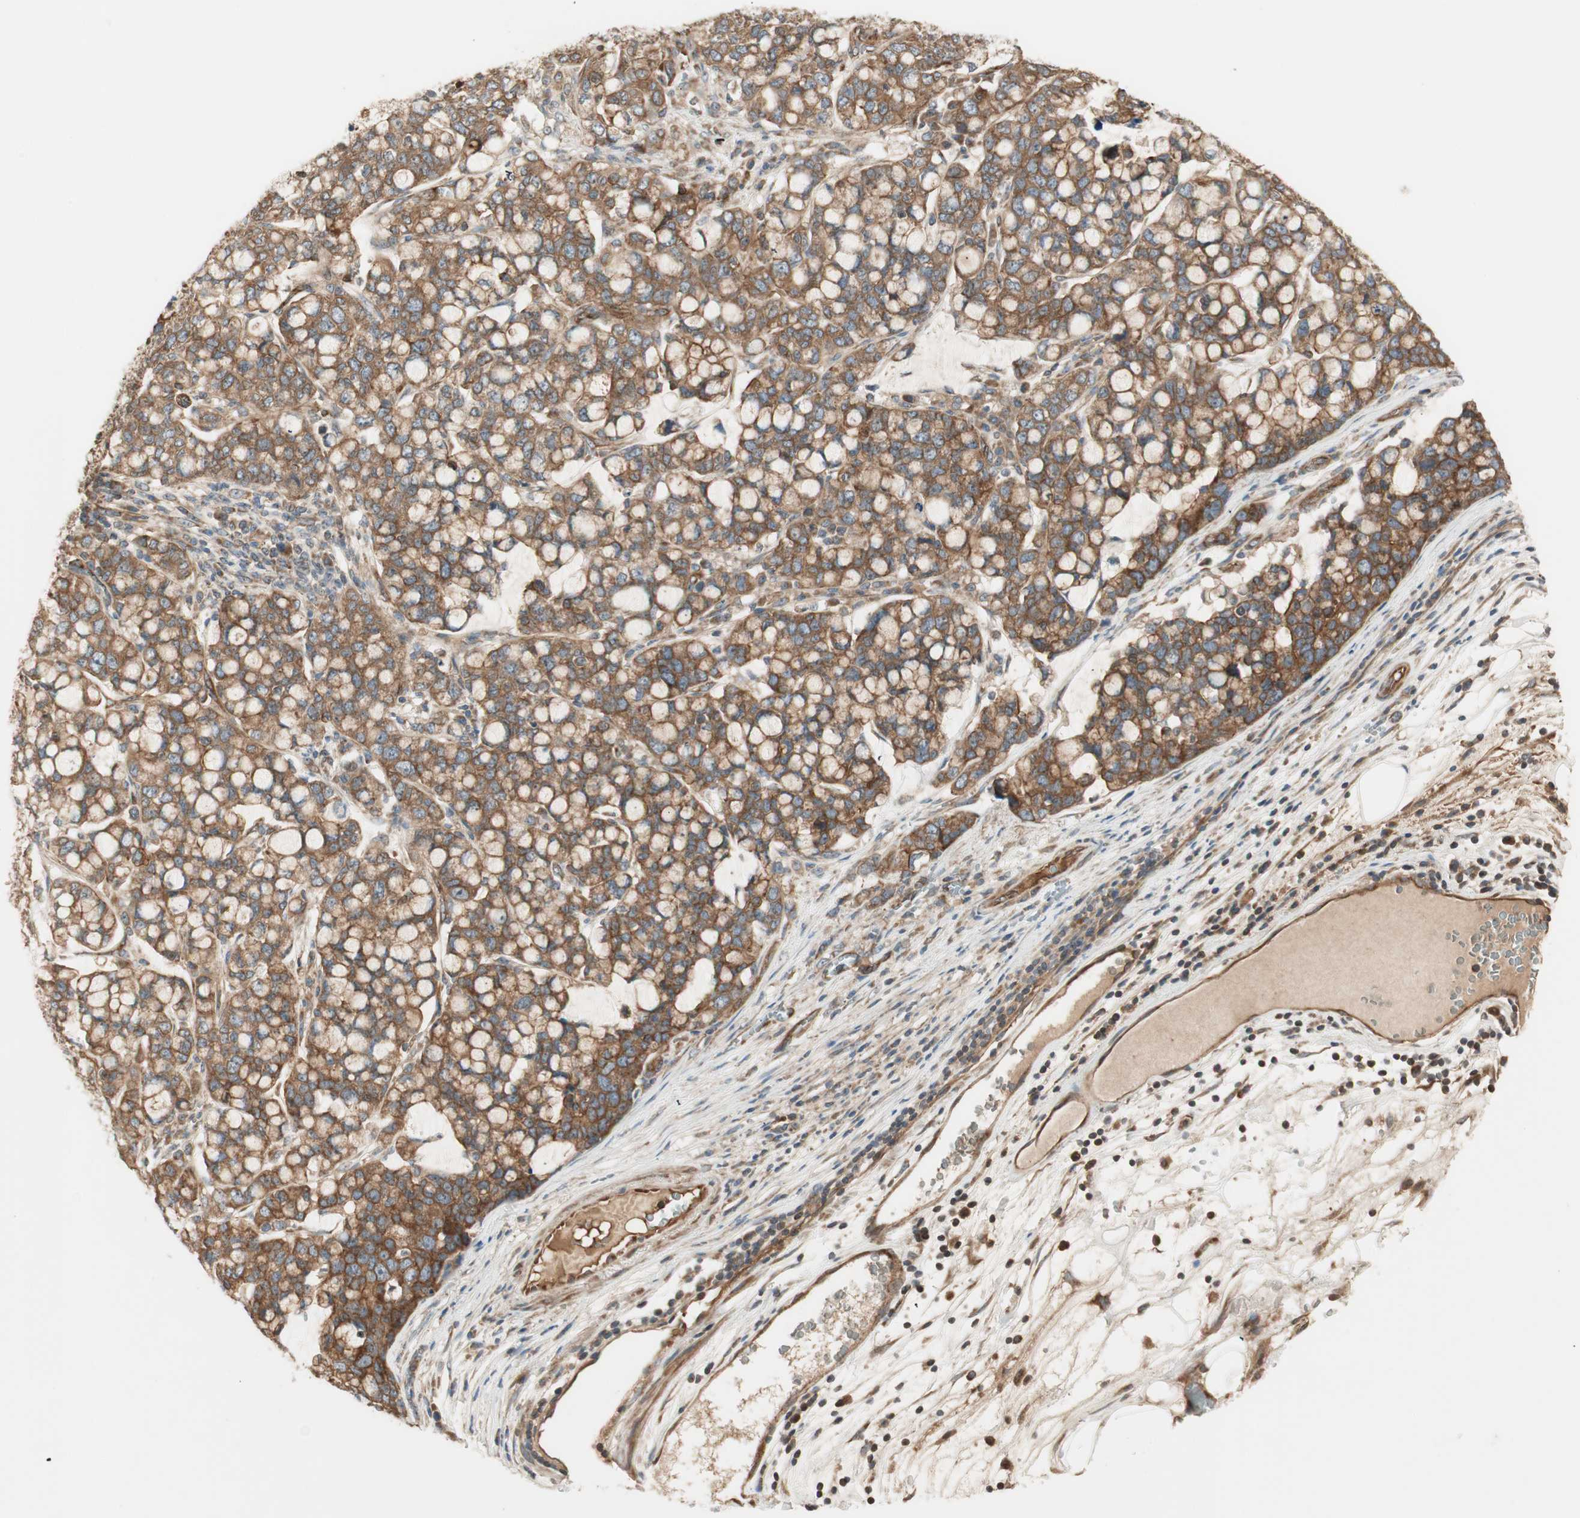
{"staining": {"intensity": "strong", "quantity": ">75%", "location": "cytoplasmic/membranous"}, "tissue": "stomach cancer", "cell_type": "Tumor cells", "image_type": "cancer", "snomed": [{"axis": "morphology", "description": "Adenocarcinoma, NOS"}, {"axis": "topography", "description": "Stomach, lower"}], "caption": "Protein expression analysis of human stomach adenocarcinoma reveals strong cytoplasmic/membranous staining in about >75% of tumor cells.", "gene": "CTTNBP2NL", "patient": {"sex": "male", "age": 84}}